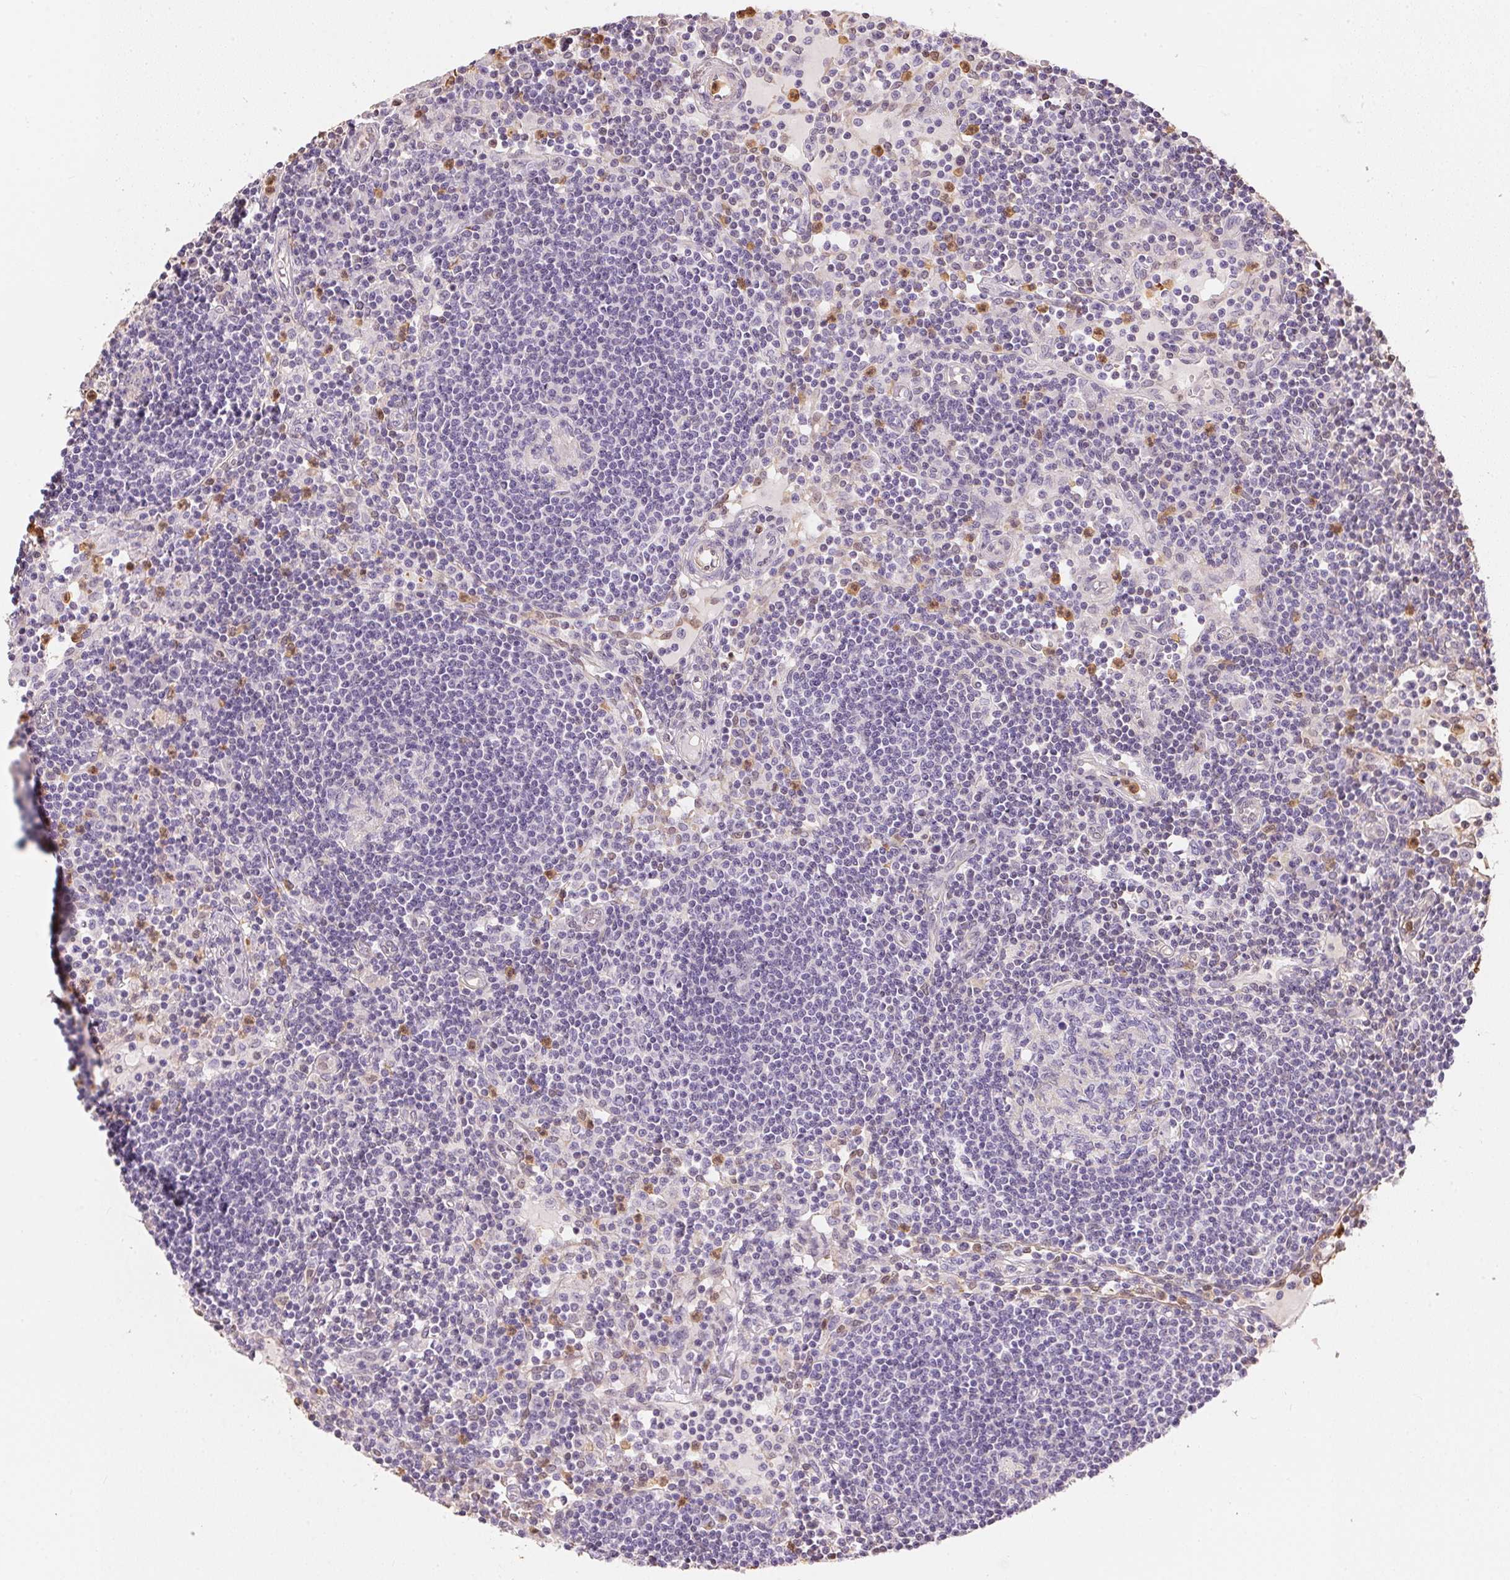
{"staining": {"intensity": "negative", "quantity": "none", "location": "none"}, "tissue": "lymph node", "cell_type": "Germinal center cells", "image_type": "normal", "snomed": [{"axis": "morphology", "description": "Normal tissue, NOS"}, {"axis": "topography", "description": "Lymph node"}], "caption": "Immunohistochemistry of benign lymph node exhibits no positivity in germinal center cells. (DAB (3,3'-diaminobenzidine) immunohistochemistry visualized using brightfield microscopy, high magnification).", "gene": "S100A3", "patient": {"sex": "female", "age": 72}}